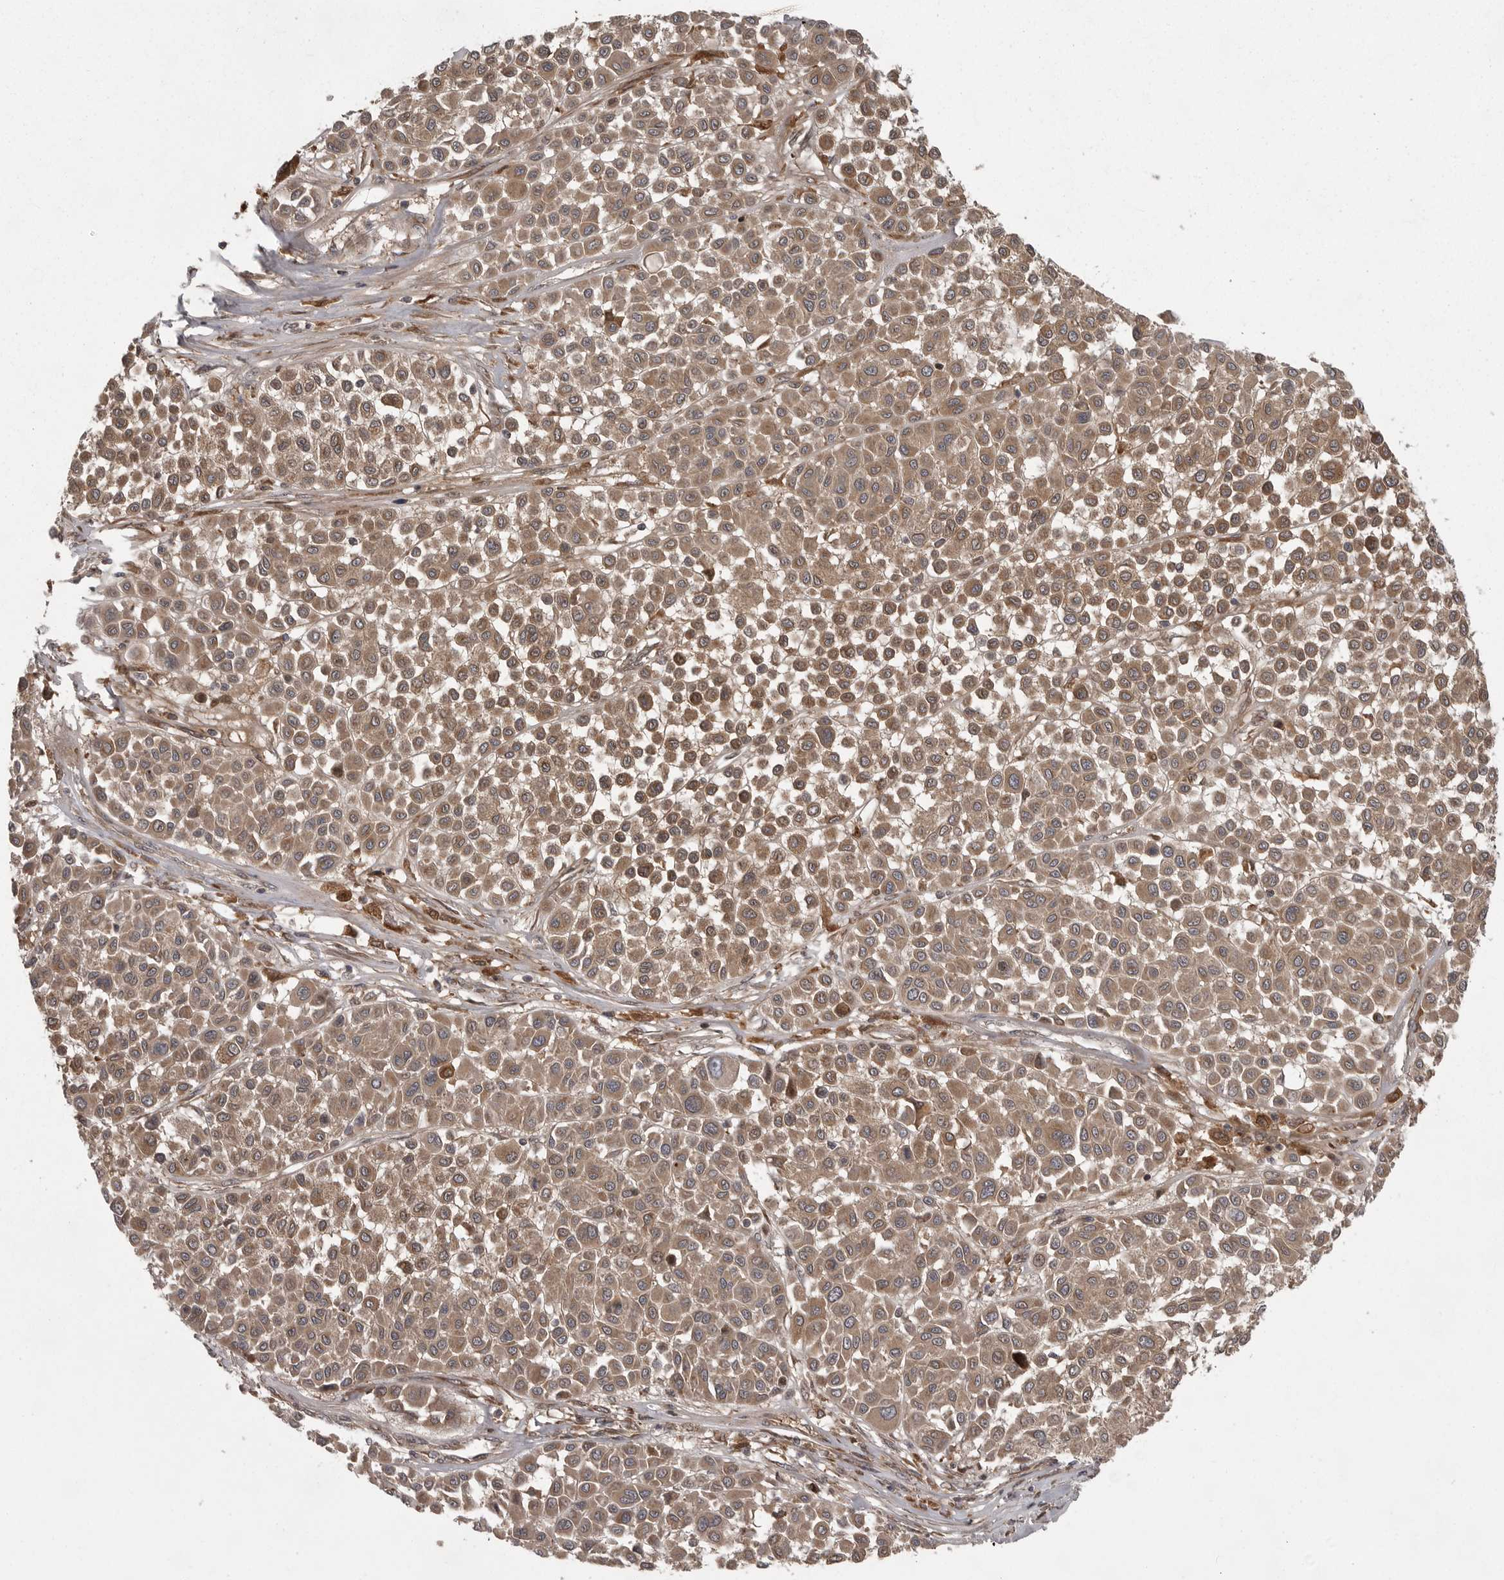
{"staining": {"intensity": "moderate", "quantity": ">75%", "location": "cytoplasmic/membranous"}, "tissue": "melanoma", "cell_type": "Tumor cells", "image_type": "cancer", "snomed": [{"axis": "morphology", "description": "Malignant melanoma, Metastatic site"}, {"axis": "topography", "description": "Soft tissue"}], "caption": "Immunohistochemistry image of human melanoma stained for a protein (brown), which demonstrates medium levels of moderate cytoplasmic/membranous positivity in approximately >75% of tumor cells.", "gene": "GPR31", "patient": {"sex": "male", "age": 41}}